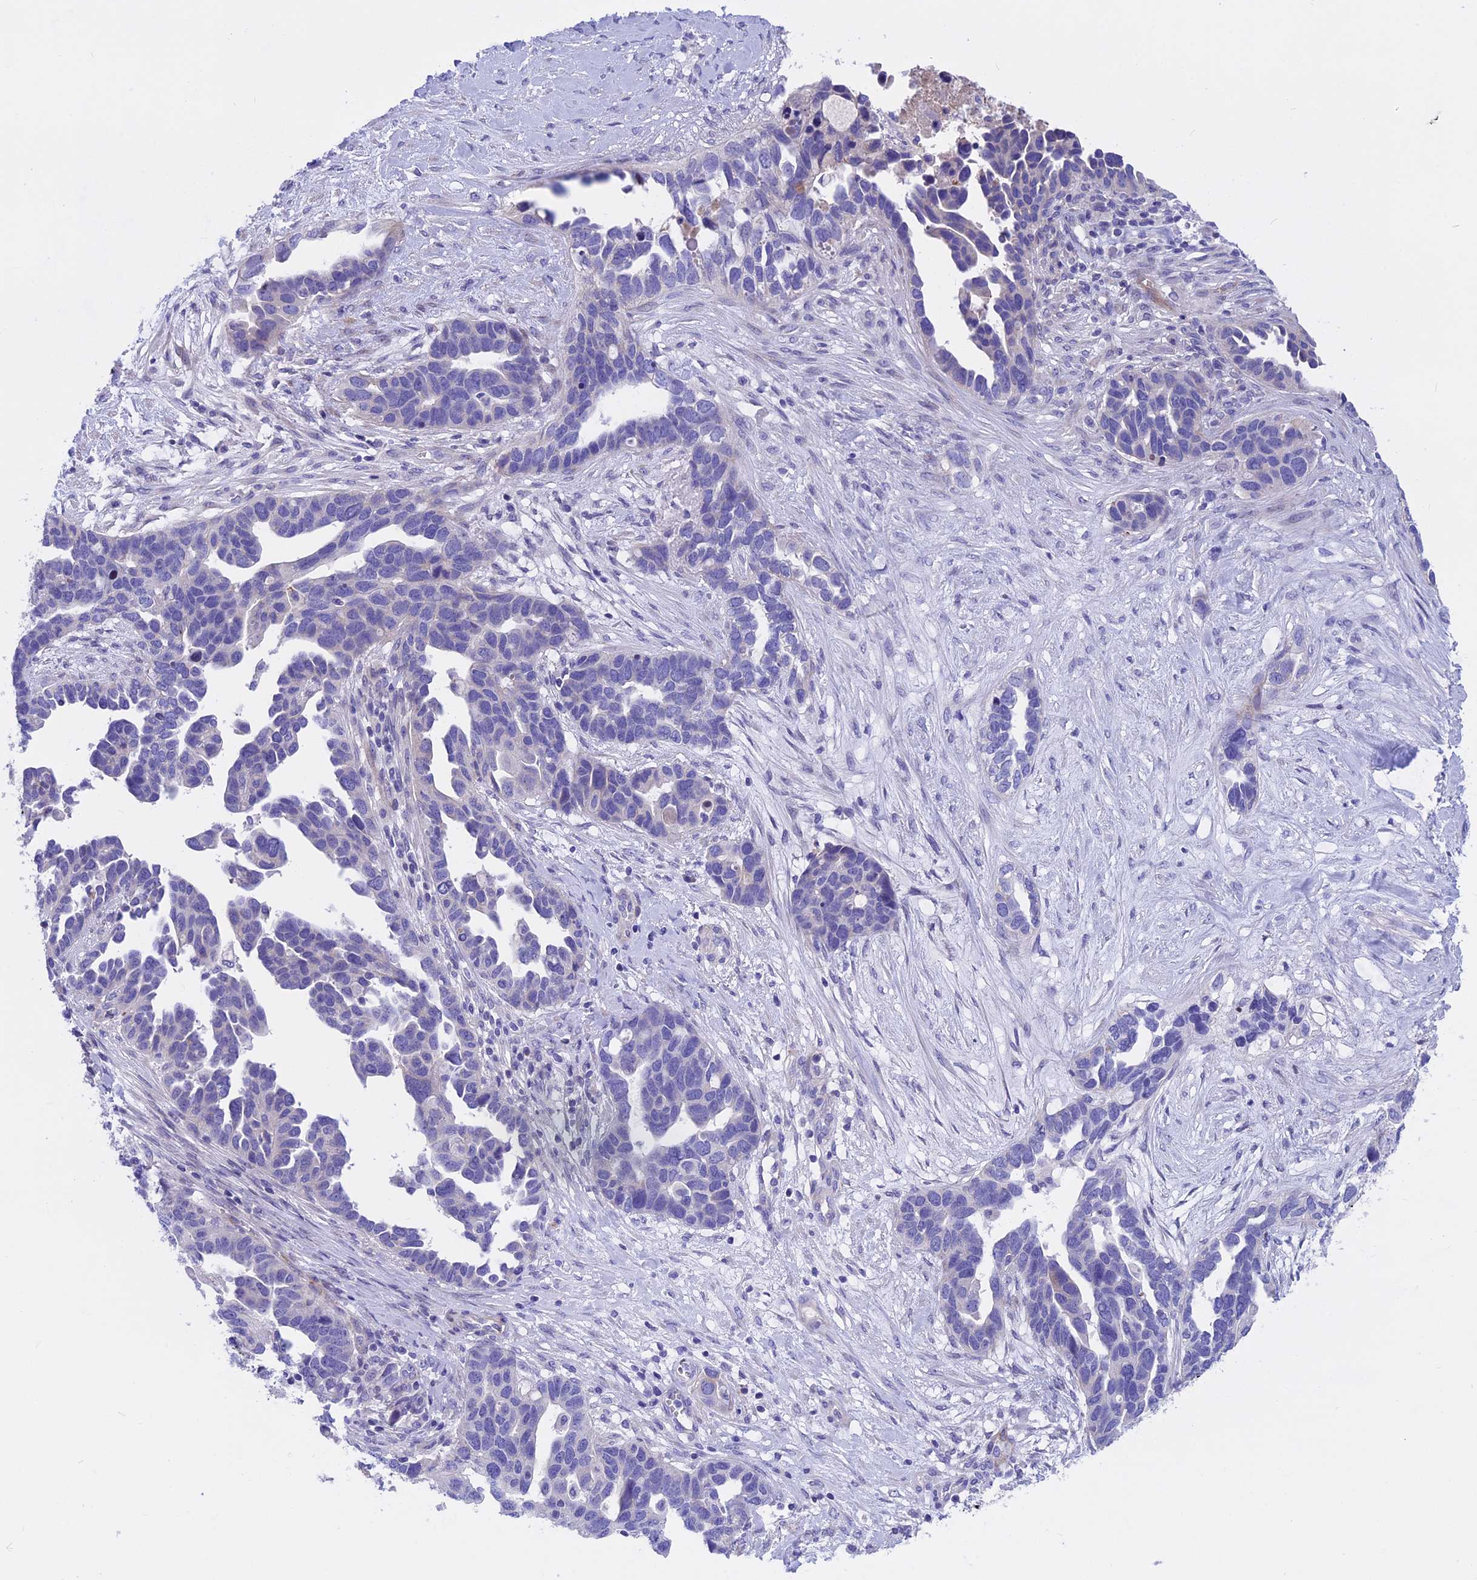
{"staining": {"intensity": "negative", "quantity": "none", "location": "none"}, "tissue": "ovarian cancer", "cell_type": "Tumor cells", "image_type": "cancer", "snomed": [{"axis": "morphology", "description": "Cystadenocarcinoma, serous, NOS"}, {"axis": "topography", "description": "Ovary"}], "caption": "IHC of human ovarian serous cystadenocarcinoma shows no staining in tumor cells.", "gene": "TMEM138", "patient": {"sex": "female", "age": 54}}